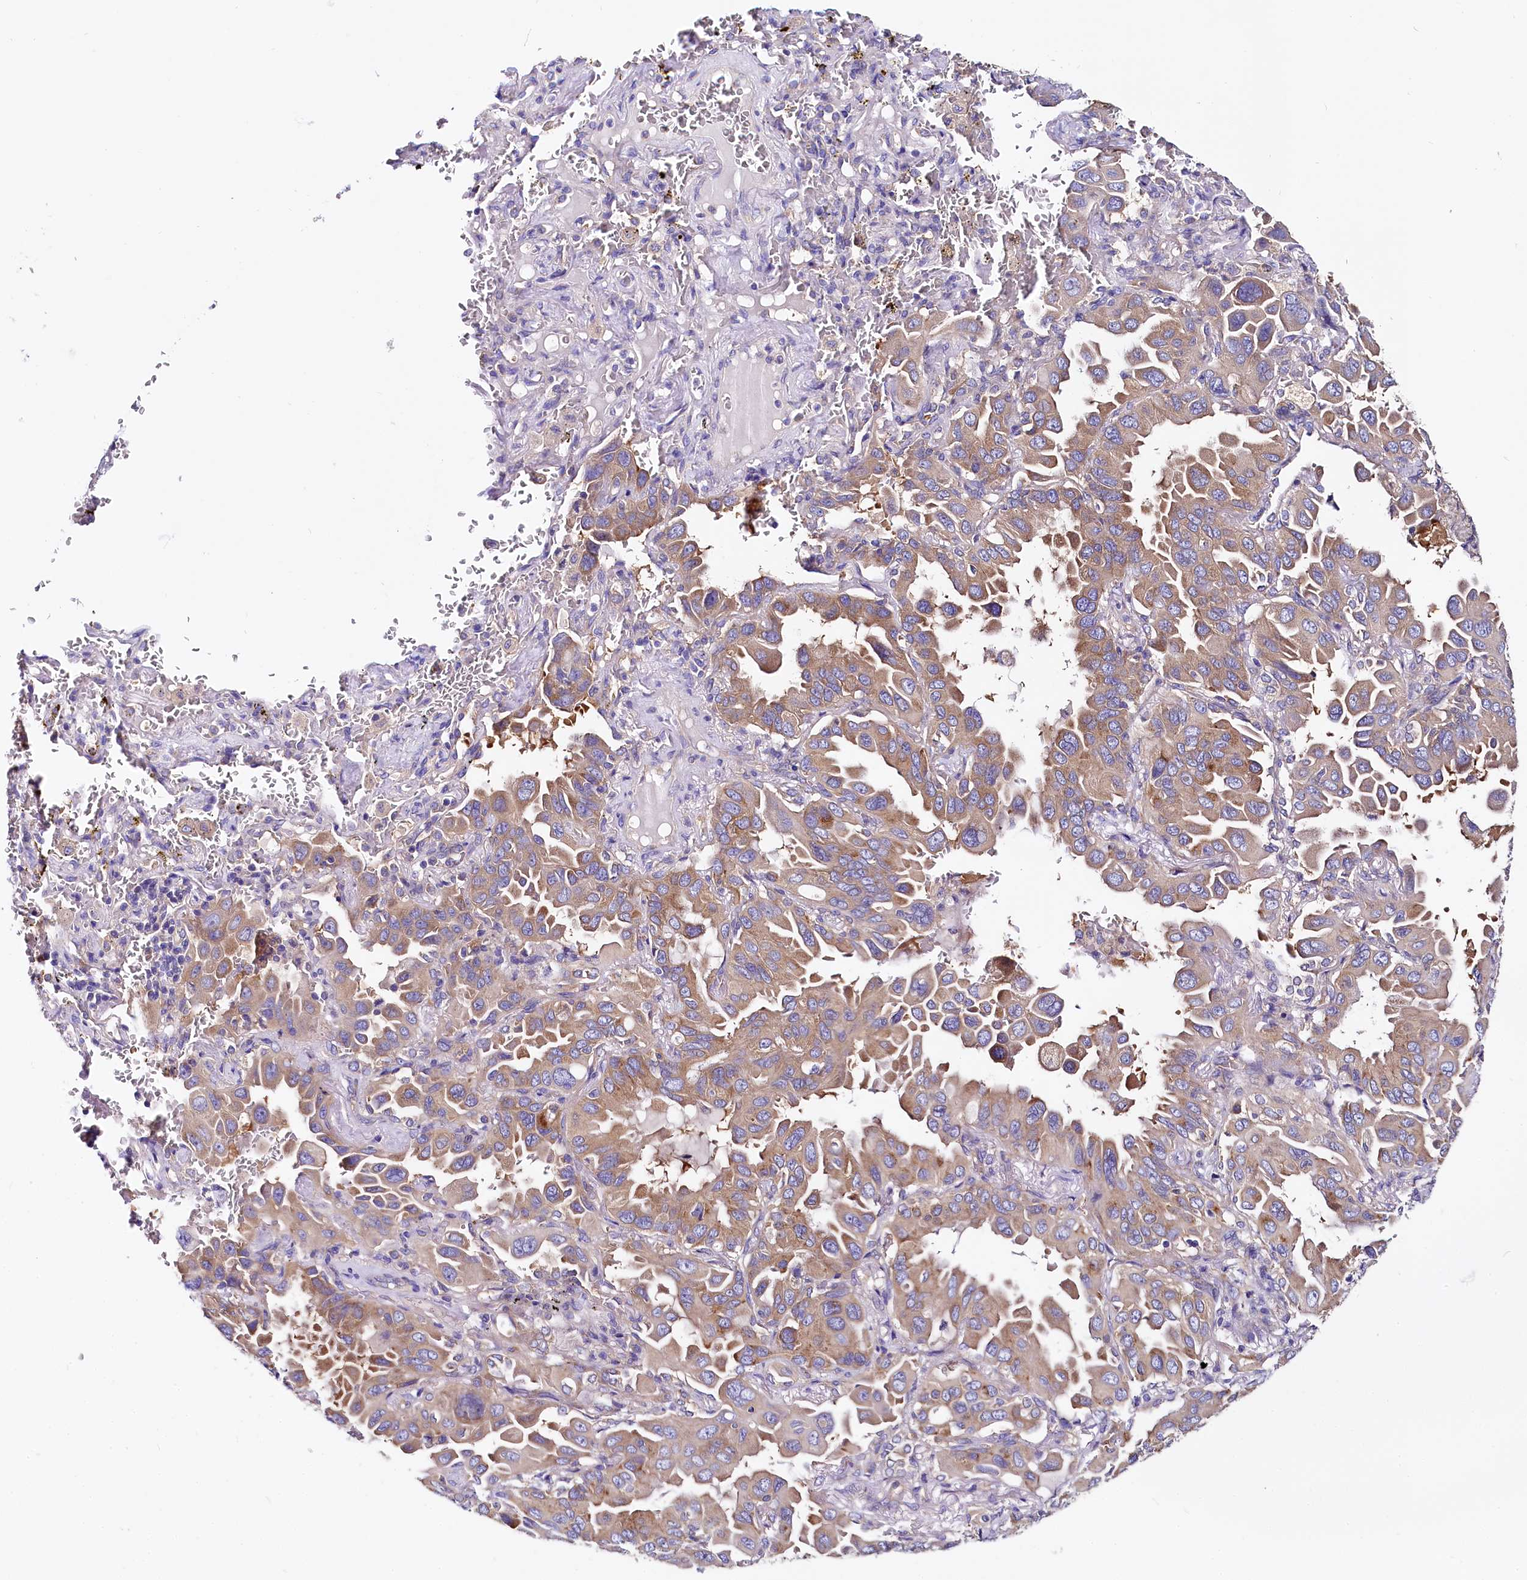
{"staining": {"intensity": "moderate", "quantity": "25%-75%", "location": "cytoplasmic/membranous"}, "tissue": "lung cancer", "cell_type": "Tumor cells", "image_type": "cancer", "snomed": [{"axis": "morphology", "description": "Adenocarcinoma, NOS"}, {"axis": "topography", "description": "Lung"}], "caption": "Lung cancer stained for a protein reveals moderate cytoplasmic/membranous positivity in tumor cells.", "gene": "QARS1", "patient": {"sex": "male", "age": 64}}